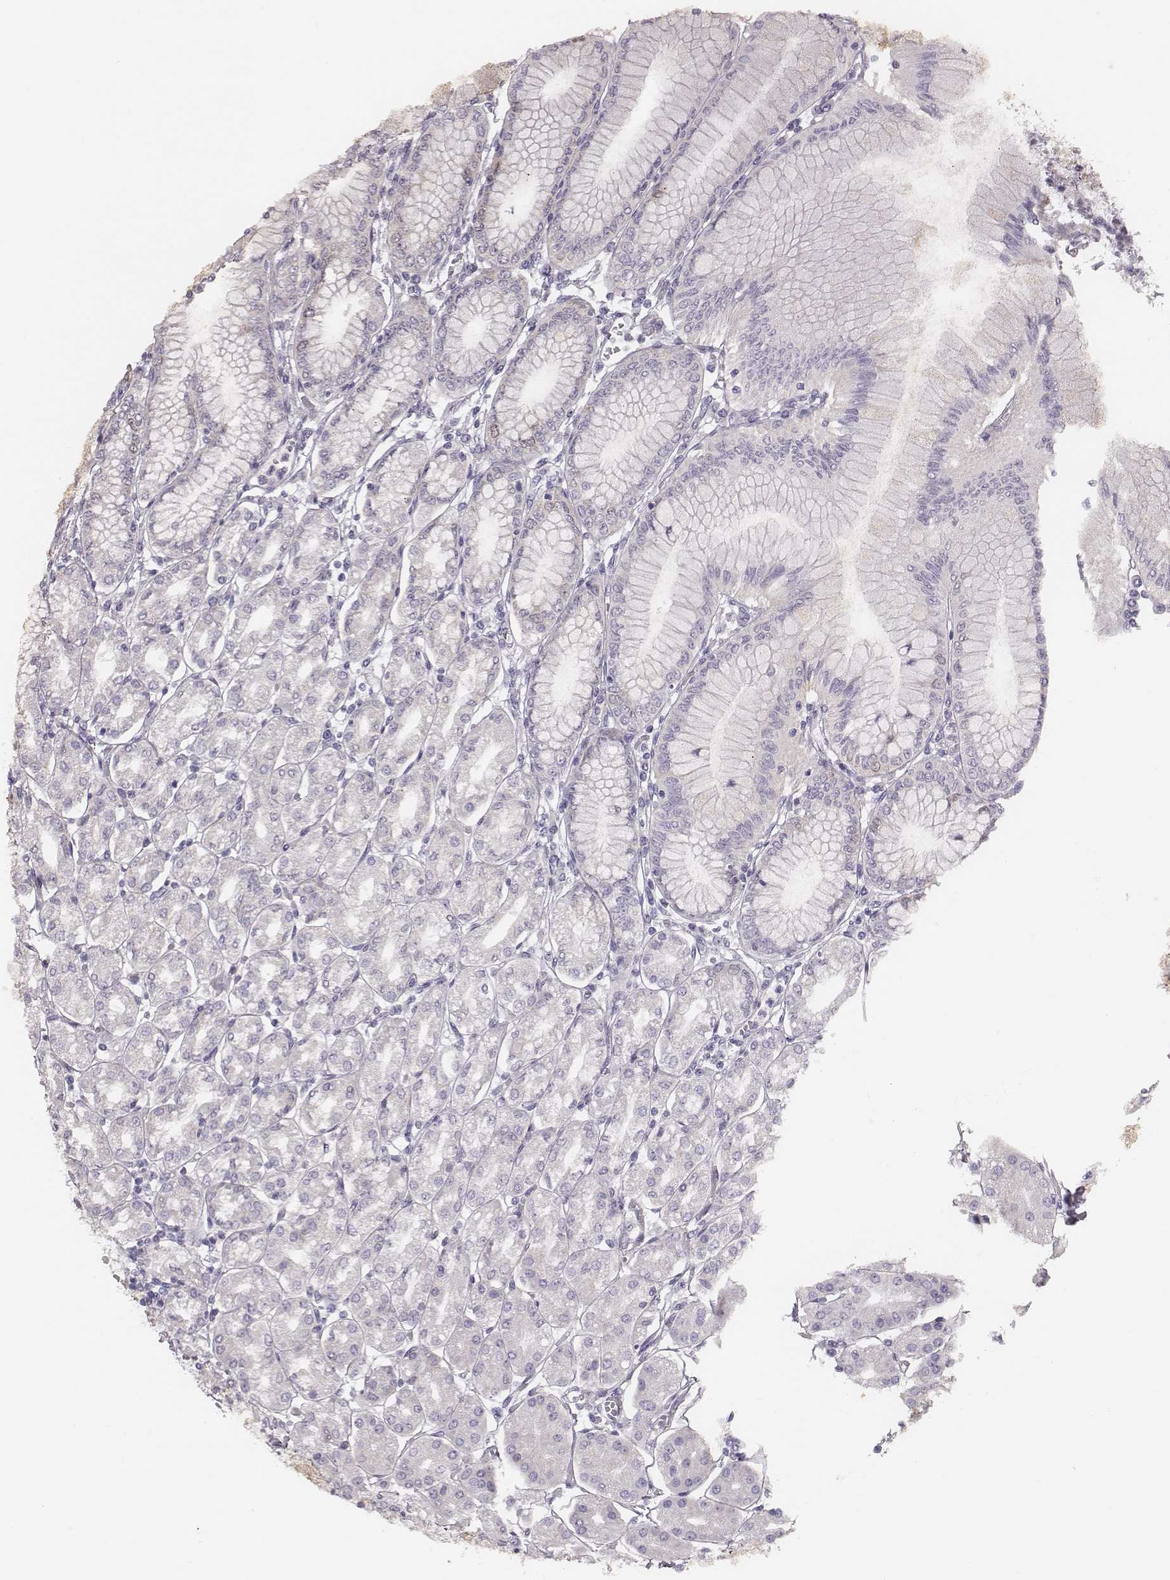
{"staining": {"intensity": "negative", "quantity": "none", "location": "none"}, "tissue": "stomach", "cell_type": "Glandular cells", "image_type": "normal", "snomed": [{"axis": "morphology", "description": "Normal tissue, NOS"}, {"axis": "topography", "description": "Skeletal muscle"}, {"axis": "topography", "description": "Stomach"}], "caption": "Protein analysis of unremarkable stomach exhibits no significant staining in glandular cells. The staining was performed using DAB (3,3'-diaminobenzidine) to visualize the protein expression in brown, while the nuclei were stained in blue with hematoxylin (Magnification: 20x).", "gene": "PBK", "patient": {"sex": "female", "age": 57}}